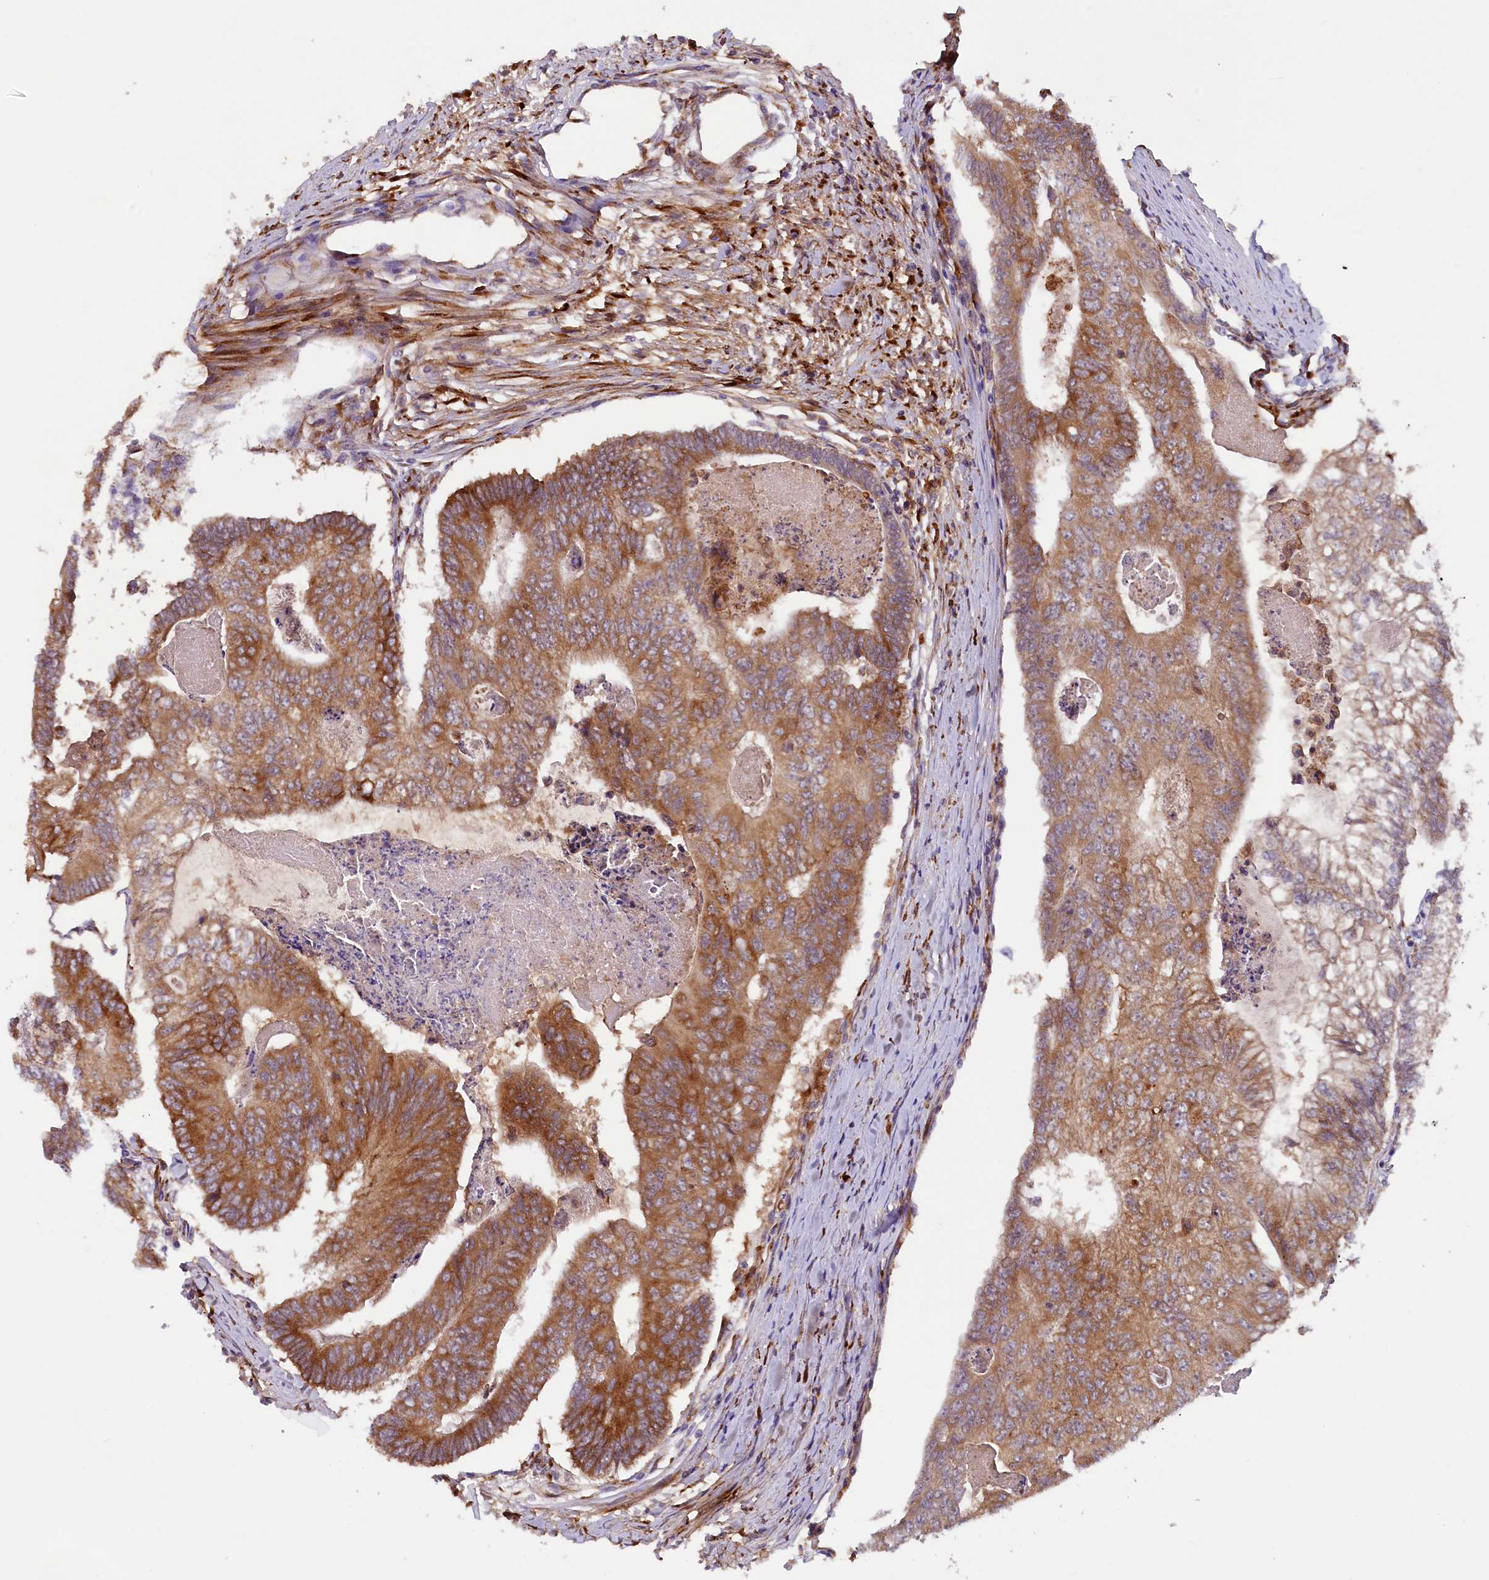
{"staining": {"intensity": "moderate", "quantity": ">75%", "location": "cytoplasmic/membranous"}, "tissue": "colorectal cancer", "cell_type": "Tumor cells", "image_type": "cancer", "snomed": [{"axis": "morphology", "description": "Adenocarcinoma, NOS"}, {"axis": "topography", "description": "Colon"}], "caption": "This is an image of immunohistochemistry staining of colorectal cancer, which shows moderate expression in the cytoplasmic/membranous of tumor cells.", "gene": "SSC5D", "patient": {"sex": "female", "age": 67}}